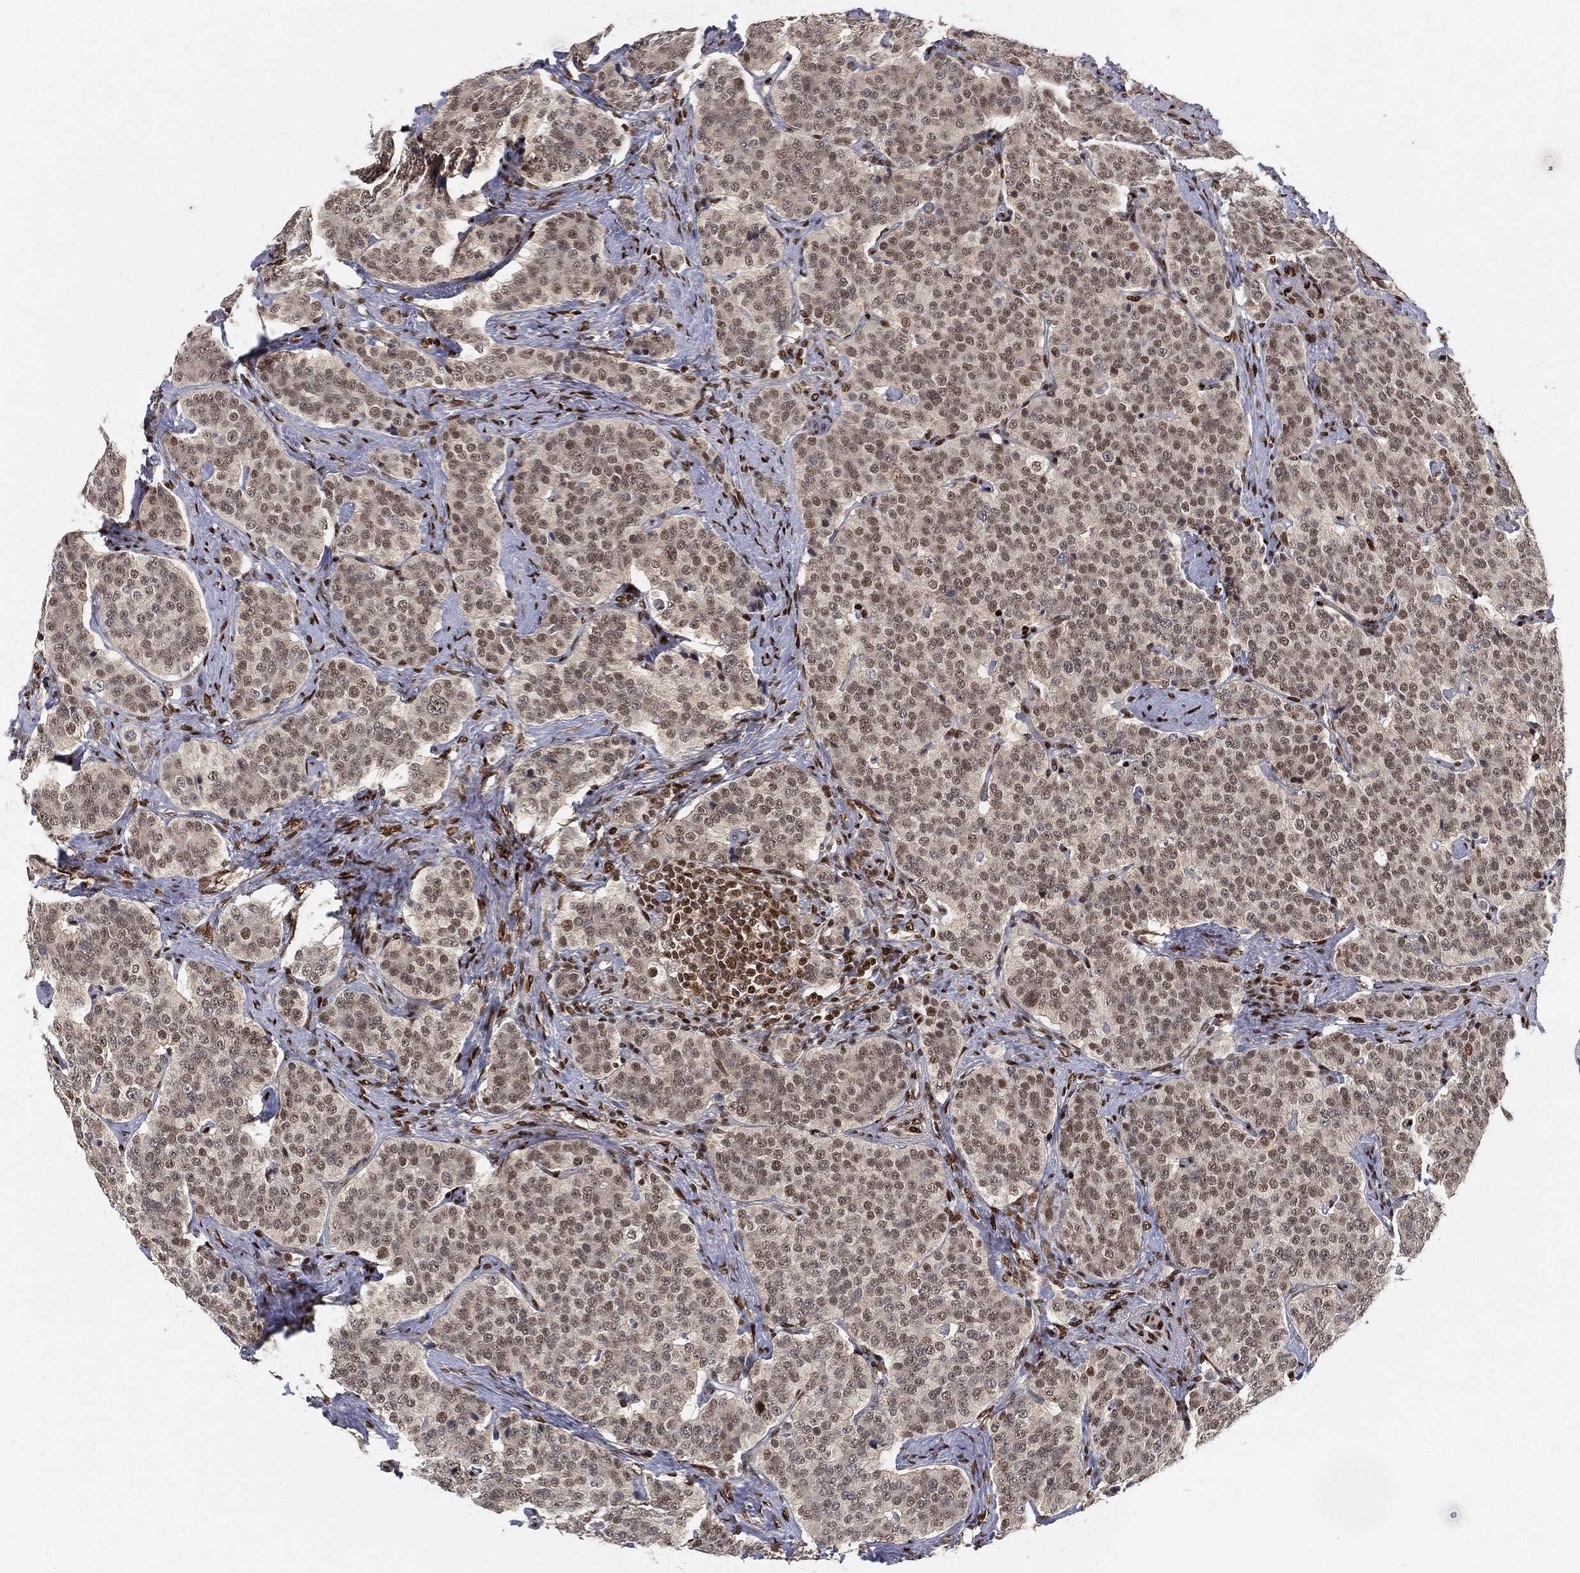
{"staining": {"intensity": "weak", "quantity": "25%-75%", "location": "nuclear"}, "tissue": "carcinoid", "cell_type": "Tumor cells", "image_type": "cancer", "snomed": [{"axis": "morphology", "description": "Carcinoid, malignant, NOS"}, {"axis": "topography", "description": "Small intestine"}], "caption": "About 25%-75% of tumor cells in carcinoid (malignant) display weak nuclear protein expression as visualized by brown immunohistochemical staining.", "gene": "CRTC3", "patient": {"sex": "female", "age": 58}}